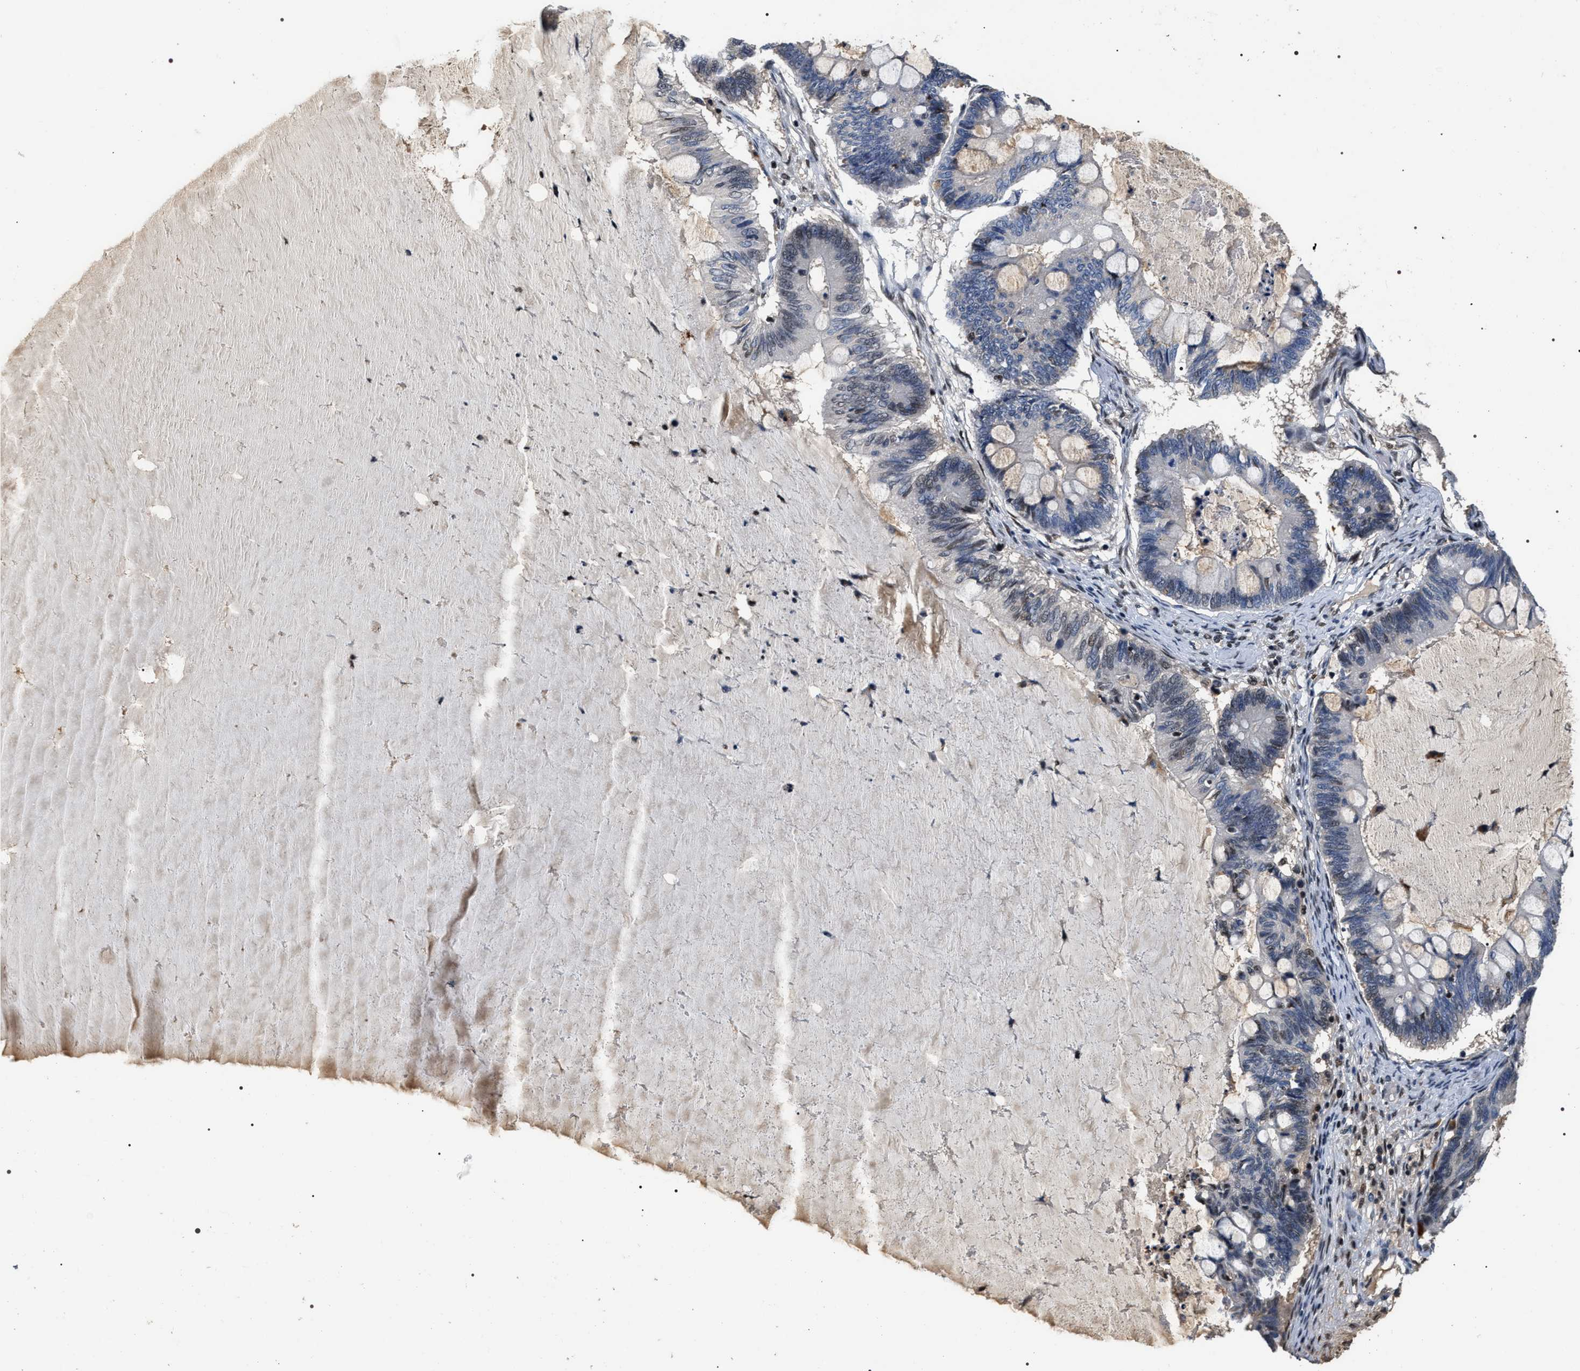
{"staining": {"intensity": "weak", "quantity": "<25%", "location": "nuclear"}, "tissue": "ovarian cancer", "cell_type": "Tumor cells", "image_type": "cancer", "snomed": [{"axis": "morphology", "description": "Cystadenocarcinoma, mucinous, NOS"}, {"axis": "topography", "description": "Ovary"}], "caption": "DAB (3,3'-diaminobenzidine) immunohistochemical staining of ovarian mucinous cystadenocarcinoma shows no significant staining in tumor cells. Nuclei are stained in blue.", "gene": "C7orf25", "patient": {"sex": "female", "age": 61}}